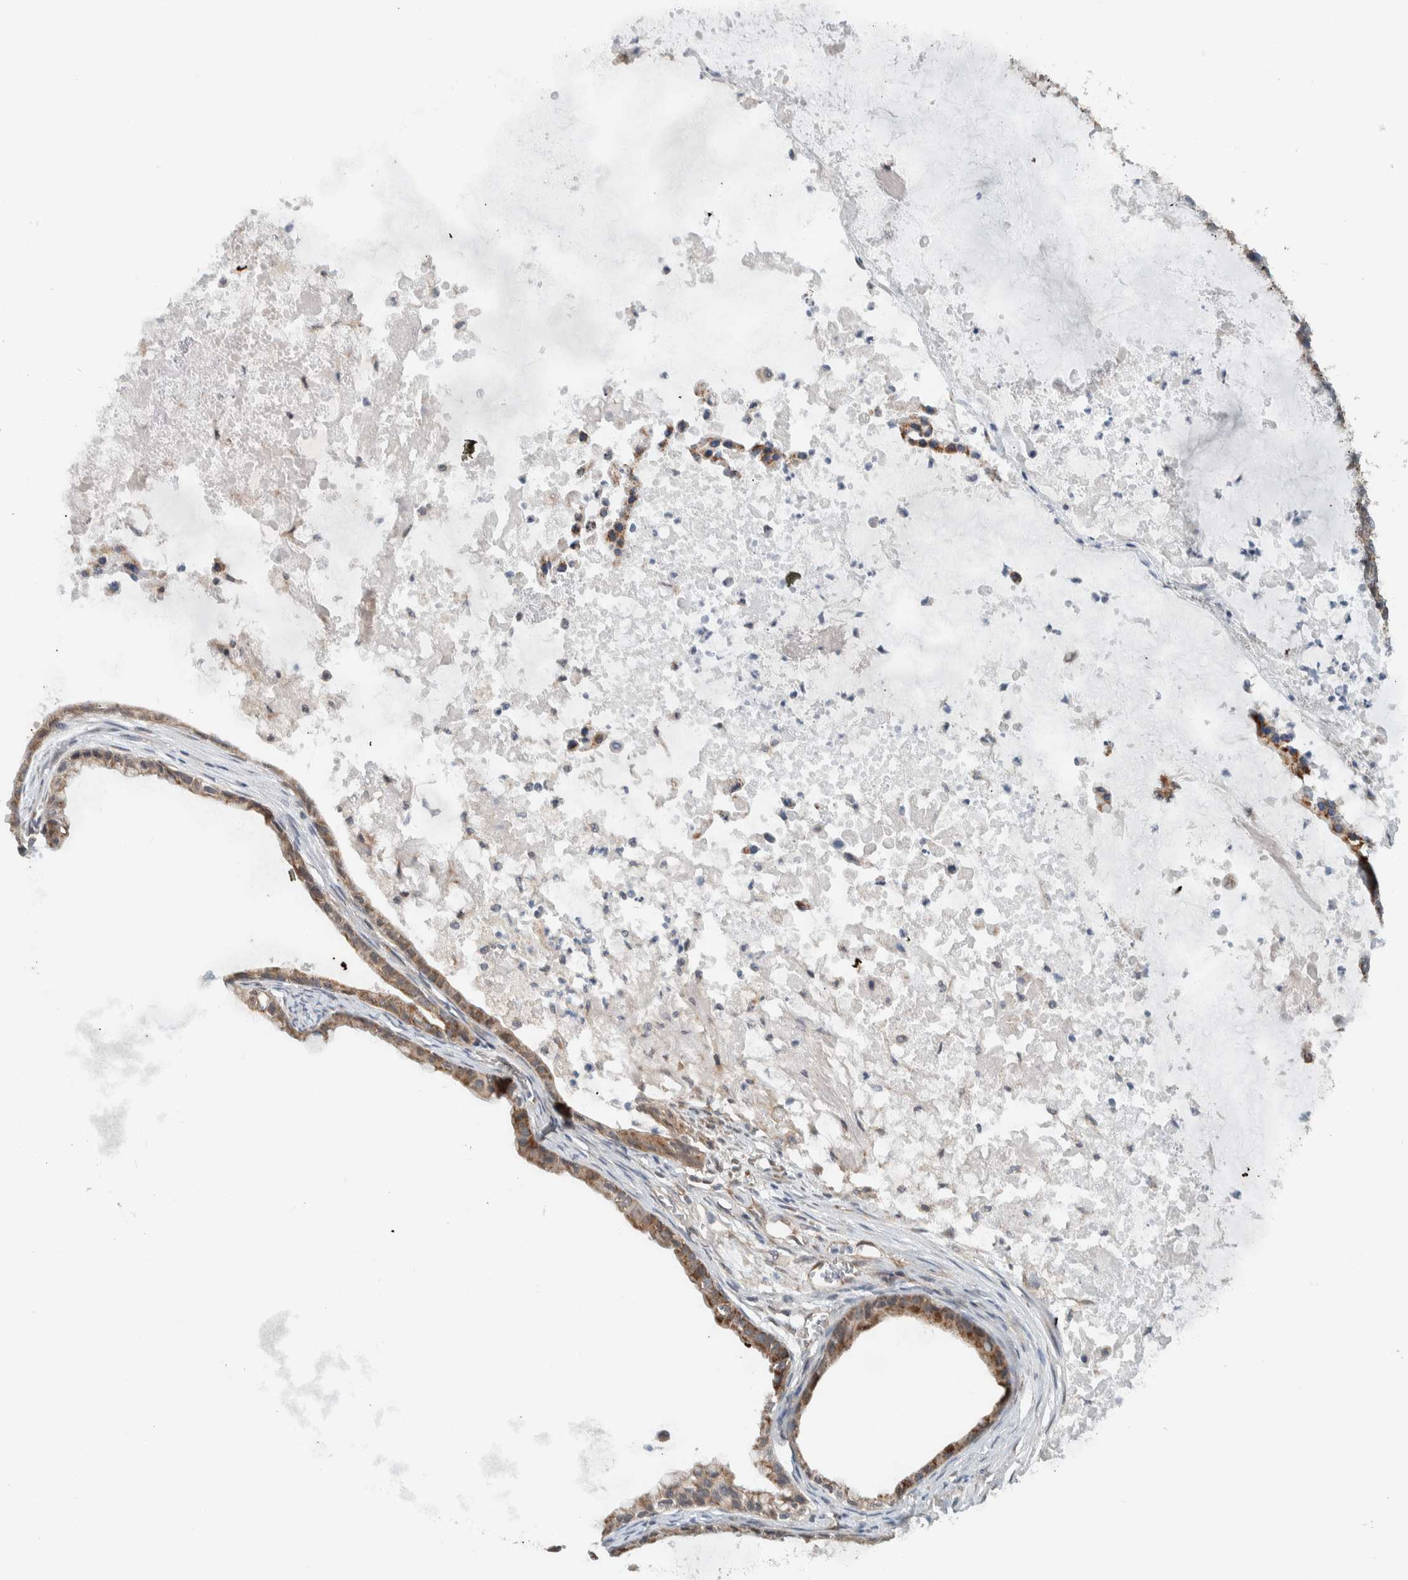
{"staining": {"intensity": "moderate", "quantity": ">75%", "location": "cytoplasmic/membranous"}, "tissue": "ovarian cancer", "cell_type": "Tumor cells", "image_type": "cancer", "snomed": [{"axis": "morphology", "description": "Cystadenocarcinoma, mucinous, NOS"}, {"axis": "topography", "description": "Ovary"}], "caption": "Ovarian cancer stained with a protein marker demonstrates moderate staining in tumor cells.", "gene": "RERE", "patient": {"sex": "female", "age": 80}}